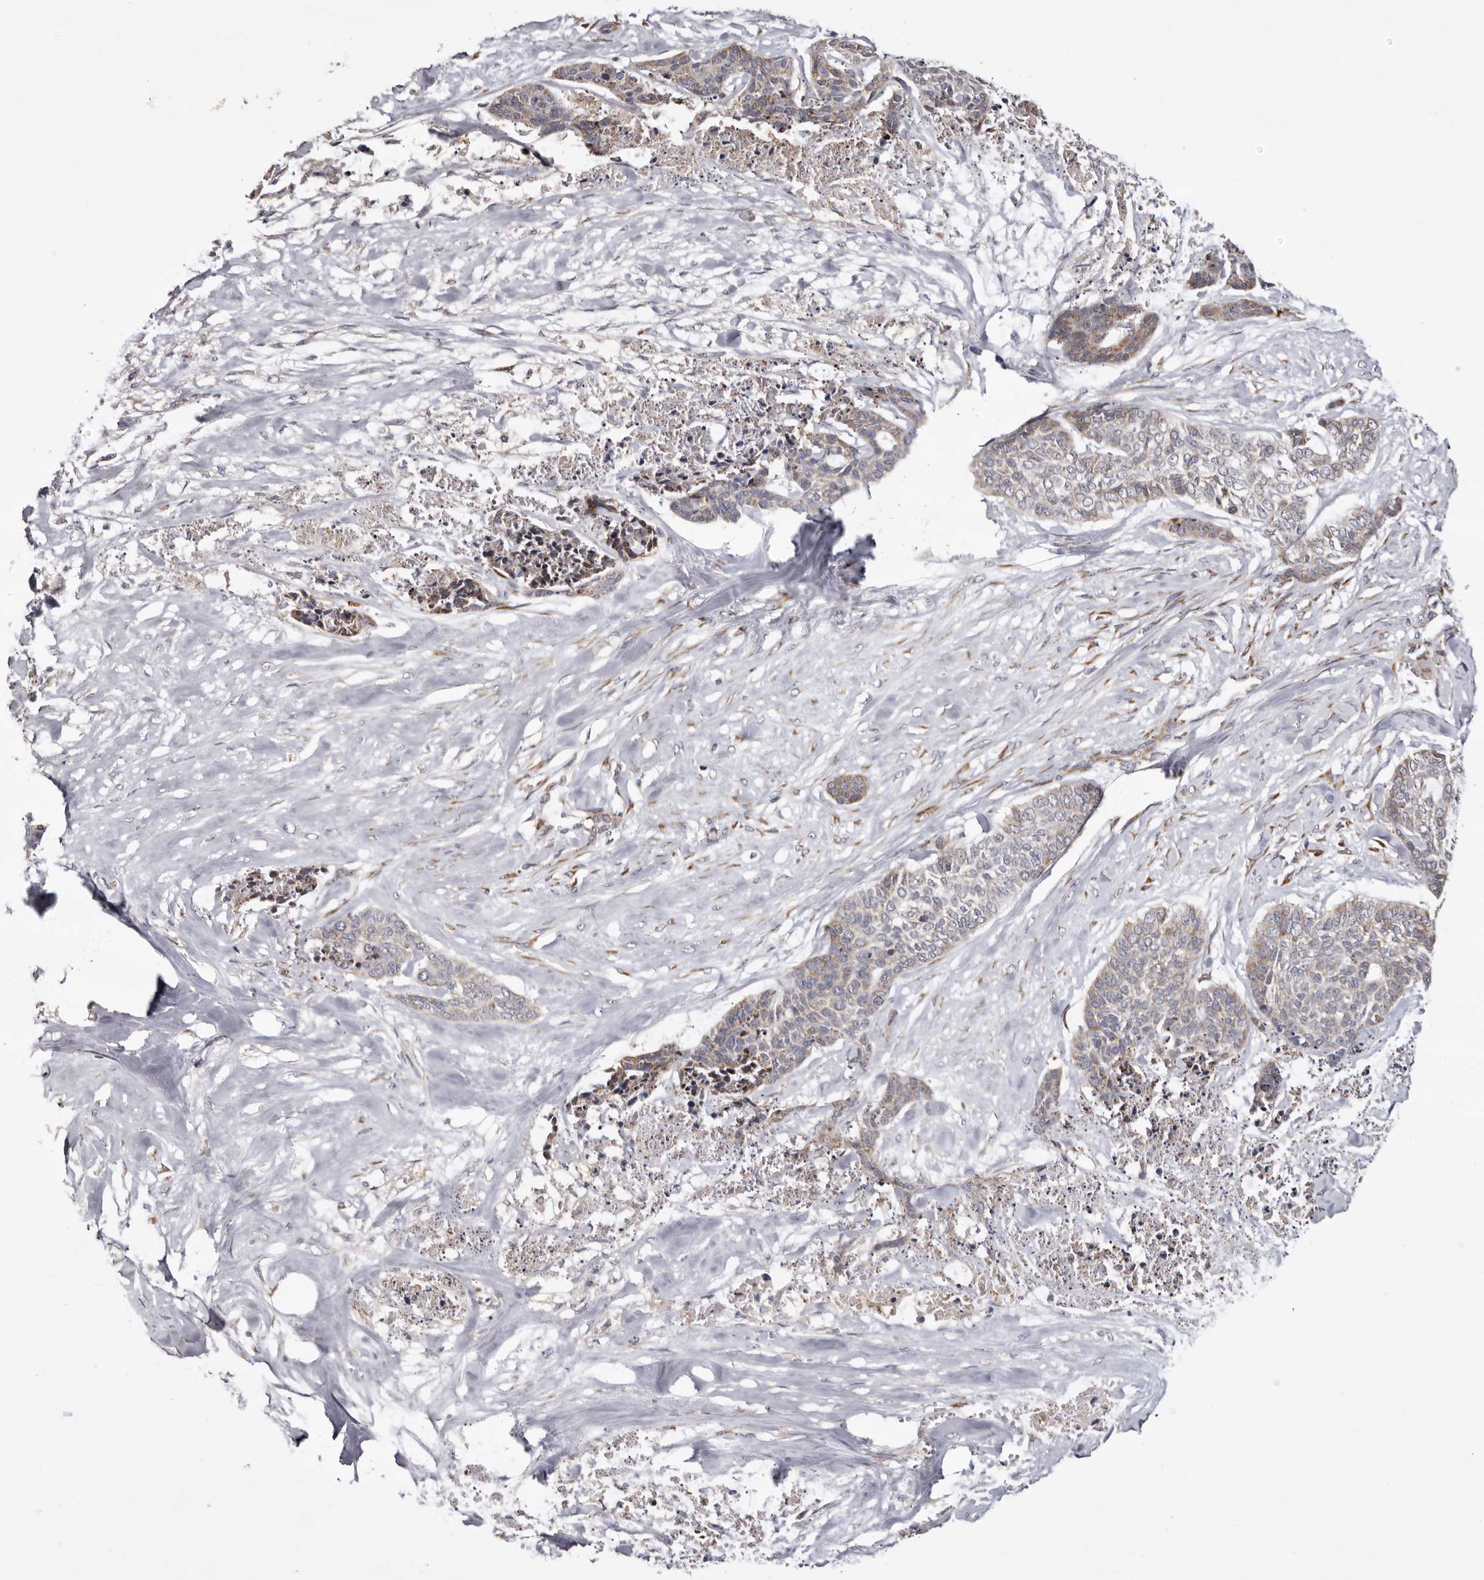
{"staining": {"intensity": "weak", "quantity": "25%-75%", "location": "cytoplasmic/membranous"}, "tissue": "skin cancer", "cell_type": "Tumor cells", "image_type": "cancer", "snomed": [{"axis": "morphology", "description": "Basal cell carcinoma"}, {"axis": "topography", "description": "Skin"}], "caption": "Immunohistochemical staining of human basal cell carcinoma (skin) demonstrates weak cytoplasmic/membranous protein staining in about 25%-75% of tumor cells.", "gene": "PIGX", "patient": {"sex": "female", "age": 64}}